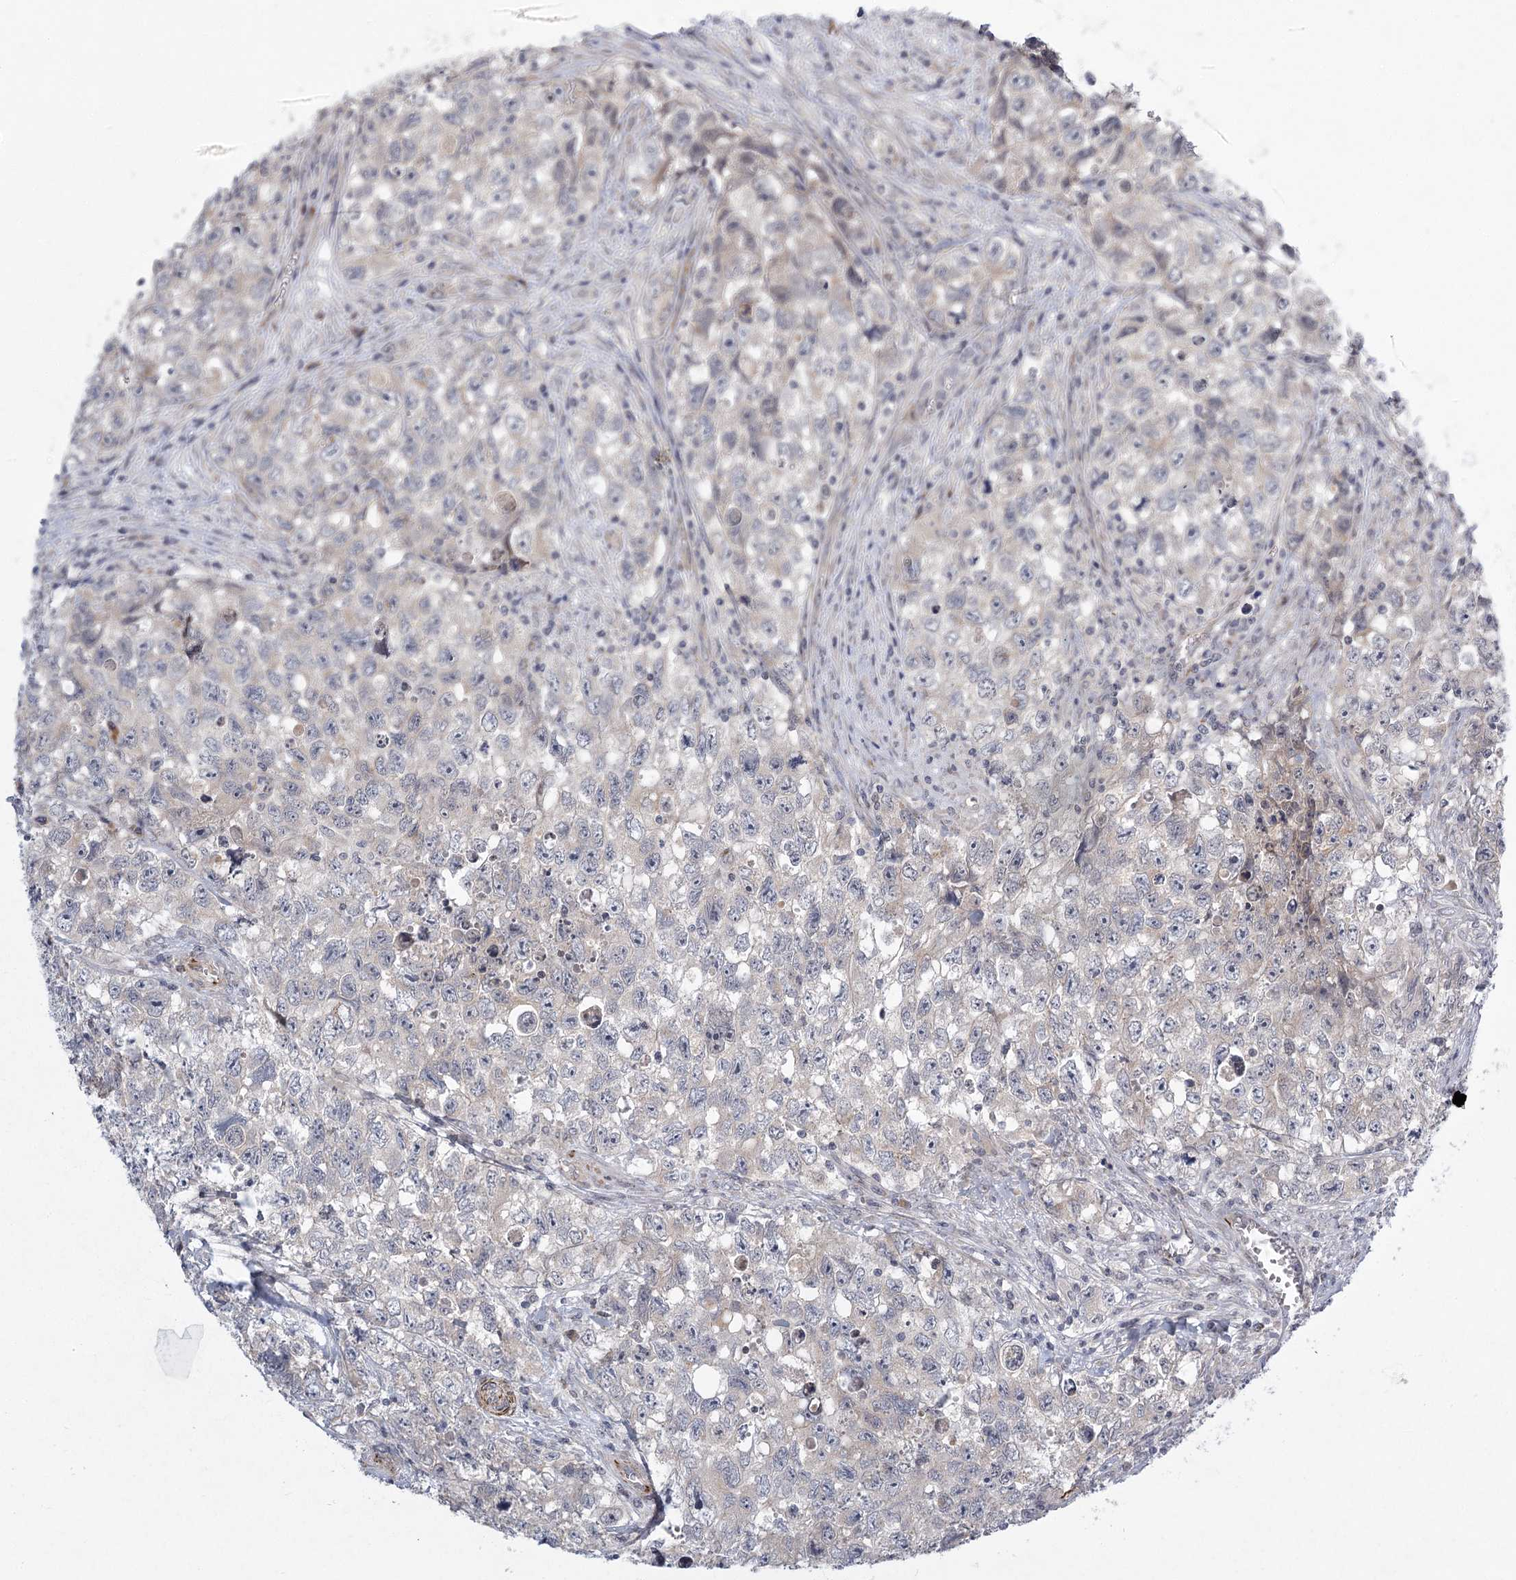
{"staining": {"intensity": "weak", "quantity": "<25%", "location": "cytoplasmic/membranous"}, "tissue": "testis cancer", "cell_type": "Tumor cells", "image_type": "cancer", "snomed": [{"axis": "morphology", "description": "Seminoma, NOS"}, {"axis": "morphology", "description": "Carcinoma, Embryonal, NOS"}, {"axis": "topography", "description": "Testis"}], "caption": "Image shows no significant protein staining in tumor cells of testis seminoma. (DAB (3,3'-diaminobenzidine) immunohistochemistry (IHC) visualized using brightfield microscopy, high magnification).", "gene": "MEPE", "patient": {"sex": "male", "age": 43}}